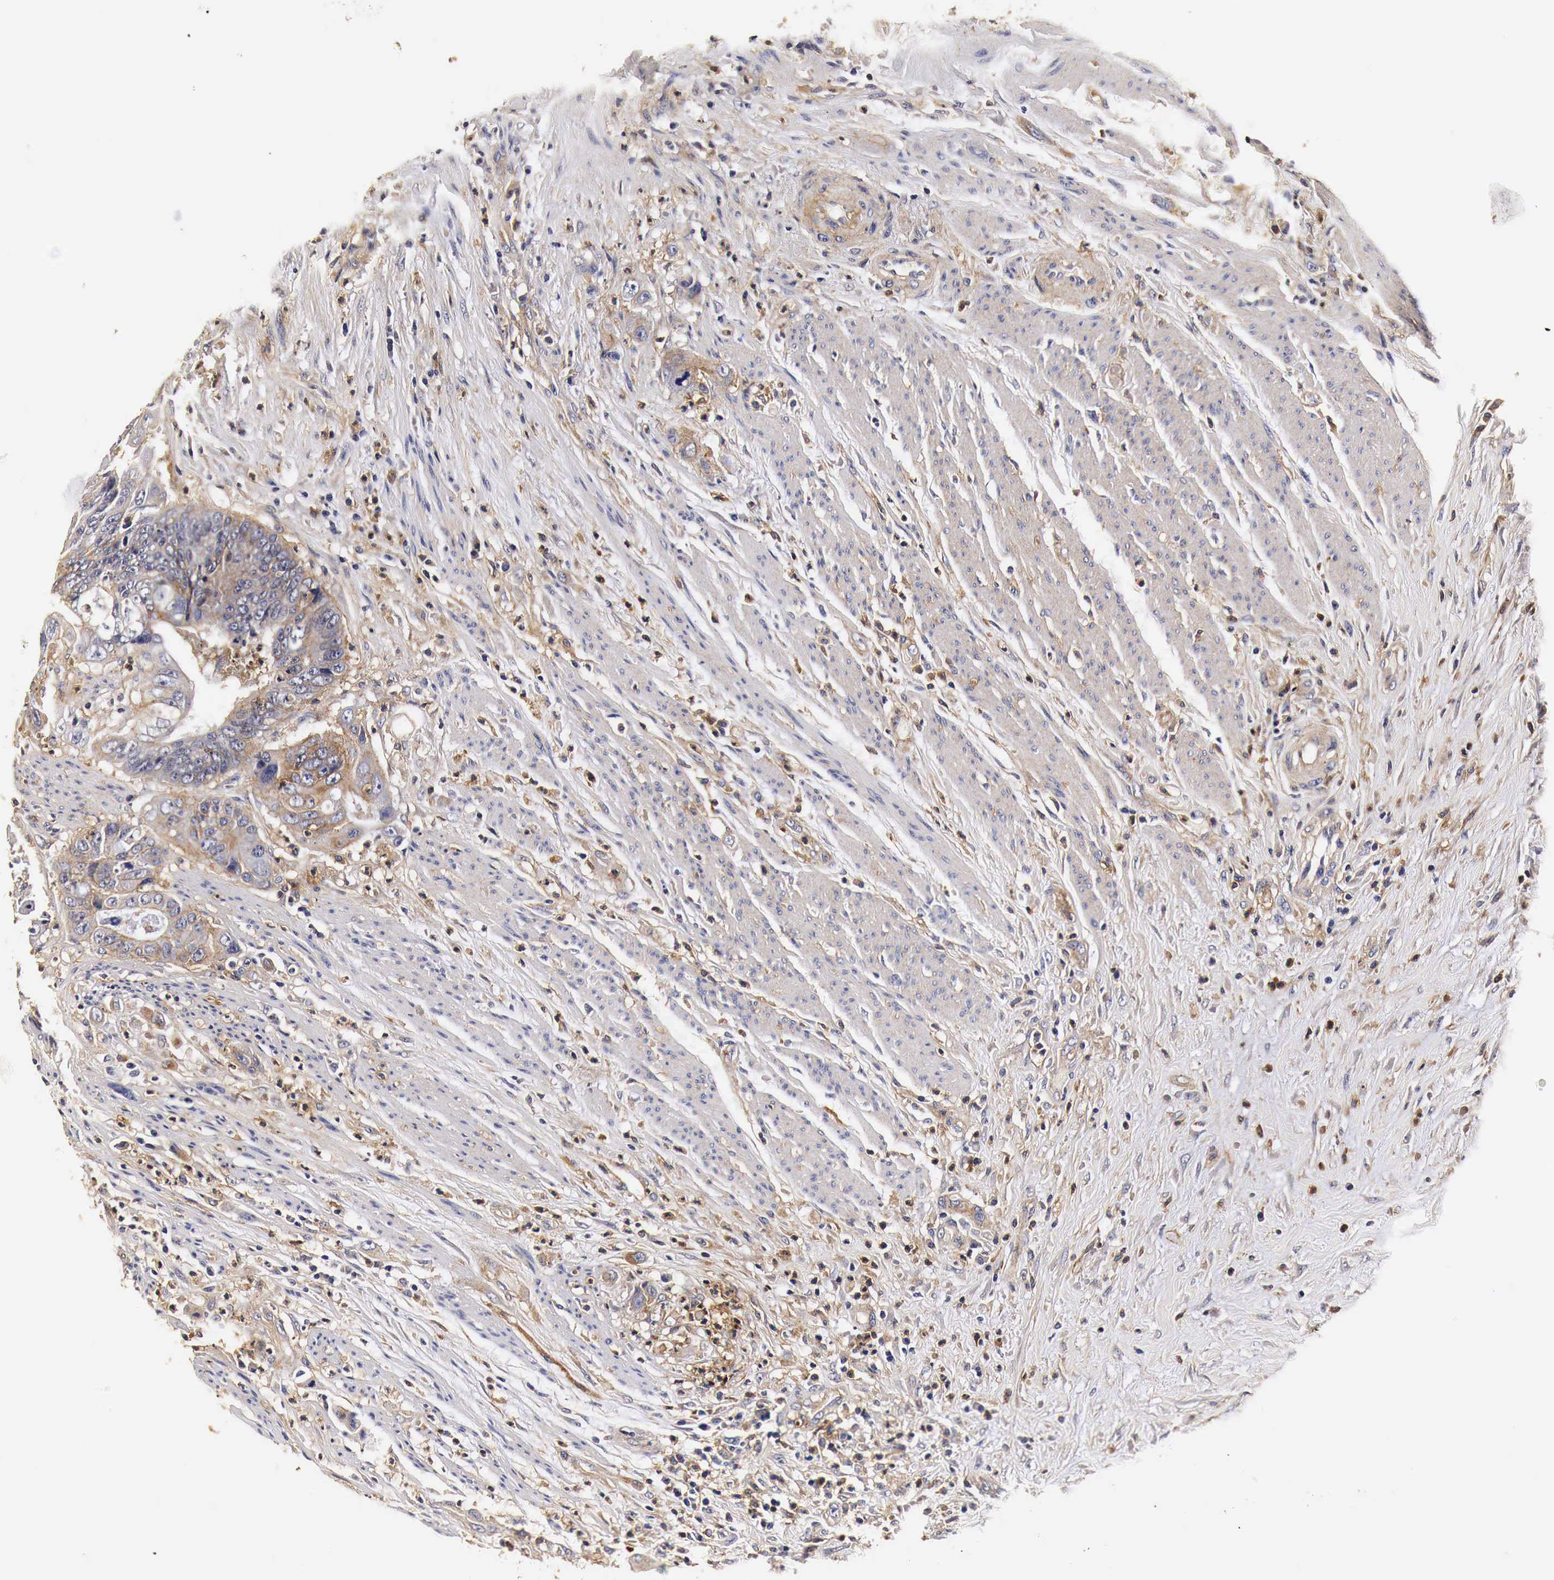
{"staining": {"intensity": "weak", "quantity": ">75%", "location": "cytoplasmic/membranous"}, "tissue": "colorectal cancer", "cell_type": "Tumor cells", "image_type": "cancer", "snomed": [{"axis": "morphology", "description": "Adenocarcinoma, NOS"}, {"axis": "topography", "description": "Rectum"}], "caption": "Tumor cells reveal weak cytoplasmic/membranous expression in about >75% of cells in colorectal cancer (adenocarcinoma).", "gene": "RP2", "patient": {"sex": "female", "age": 65}}